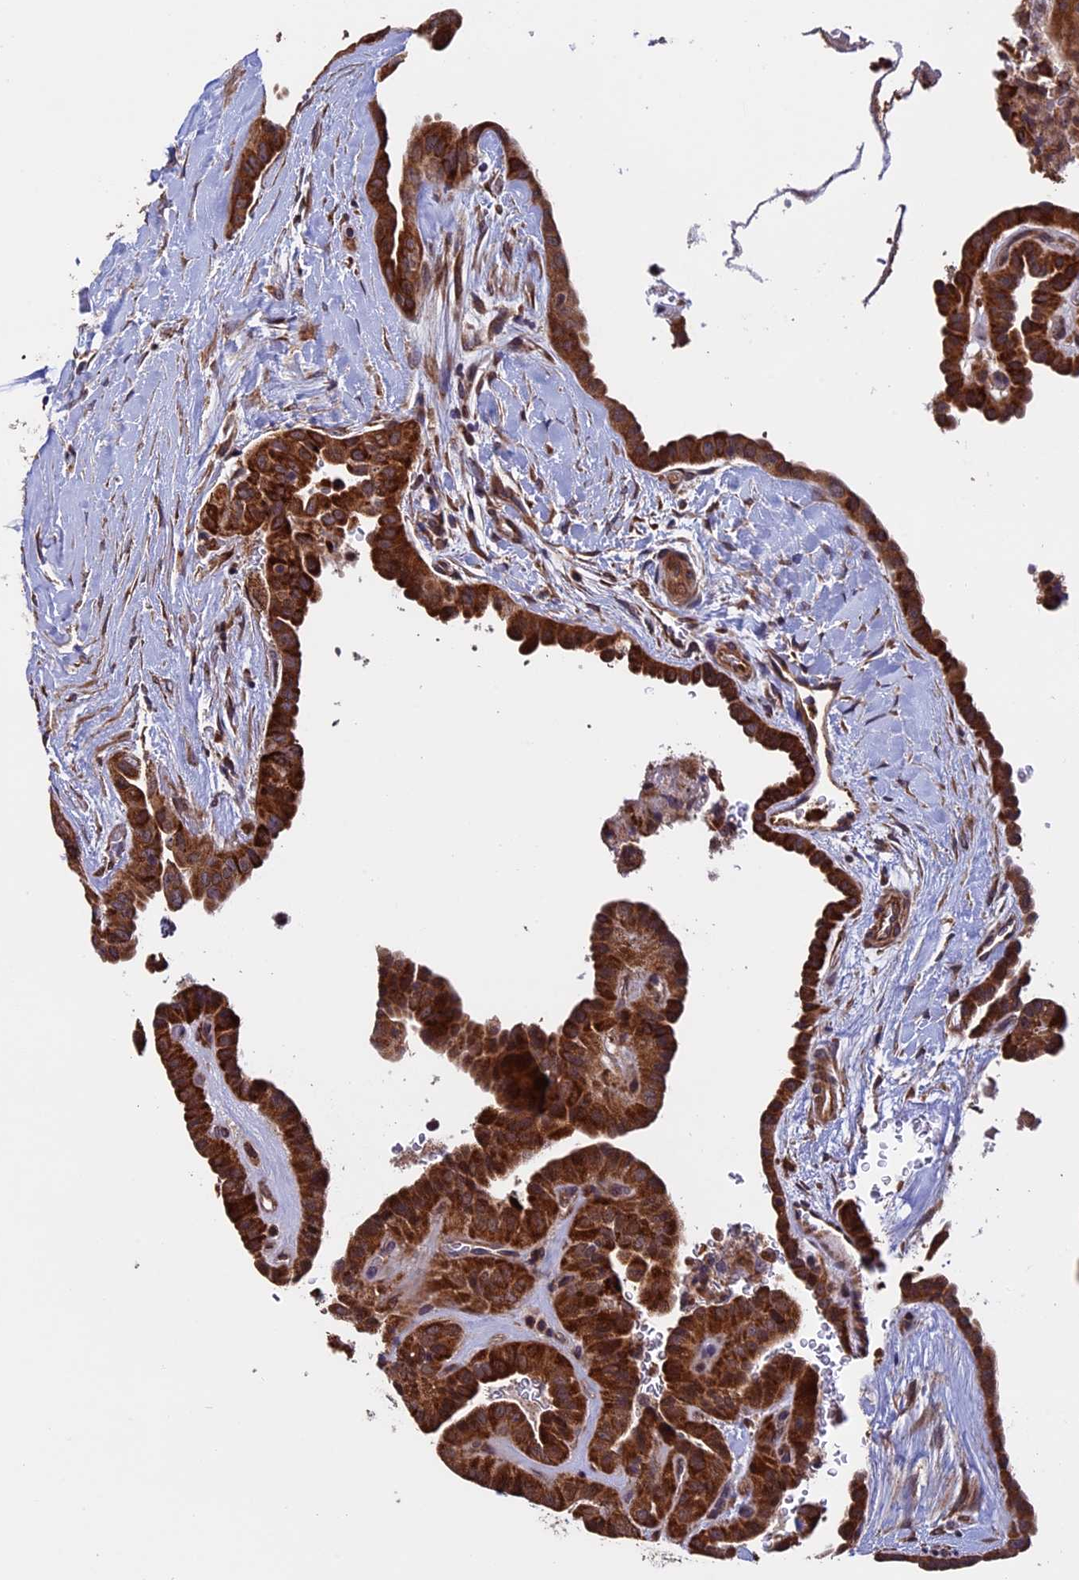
{"staining": {"intensity": "strong", "quantity": ">75%", "location": "cytoplasmic/membranous"}, "tissue": "thyroid cancer", "cell_type": "Tumor cells", "image_type": "cancer", "snomed": [{"axis": "morphology", "description": "Papillary adenocarcinoma, NOS"}, {"axis": "topography", "description": "Thyroid gland"}], "caption": "Brown immunohistochemical staining in human thyroid cancer (papillary adenocarcinoma) displays strong cytoplasmic/membranous positivity in about >75% of tumor cells.", "gene": "RNF17", "patient": {"sex": "male", "age": 77}}